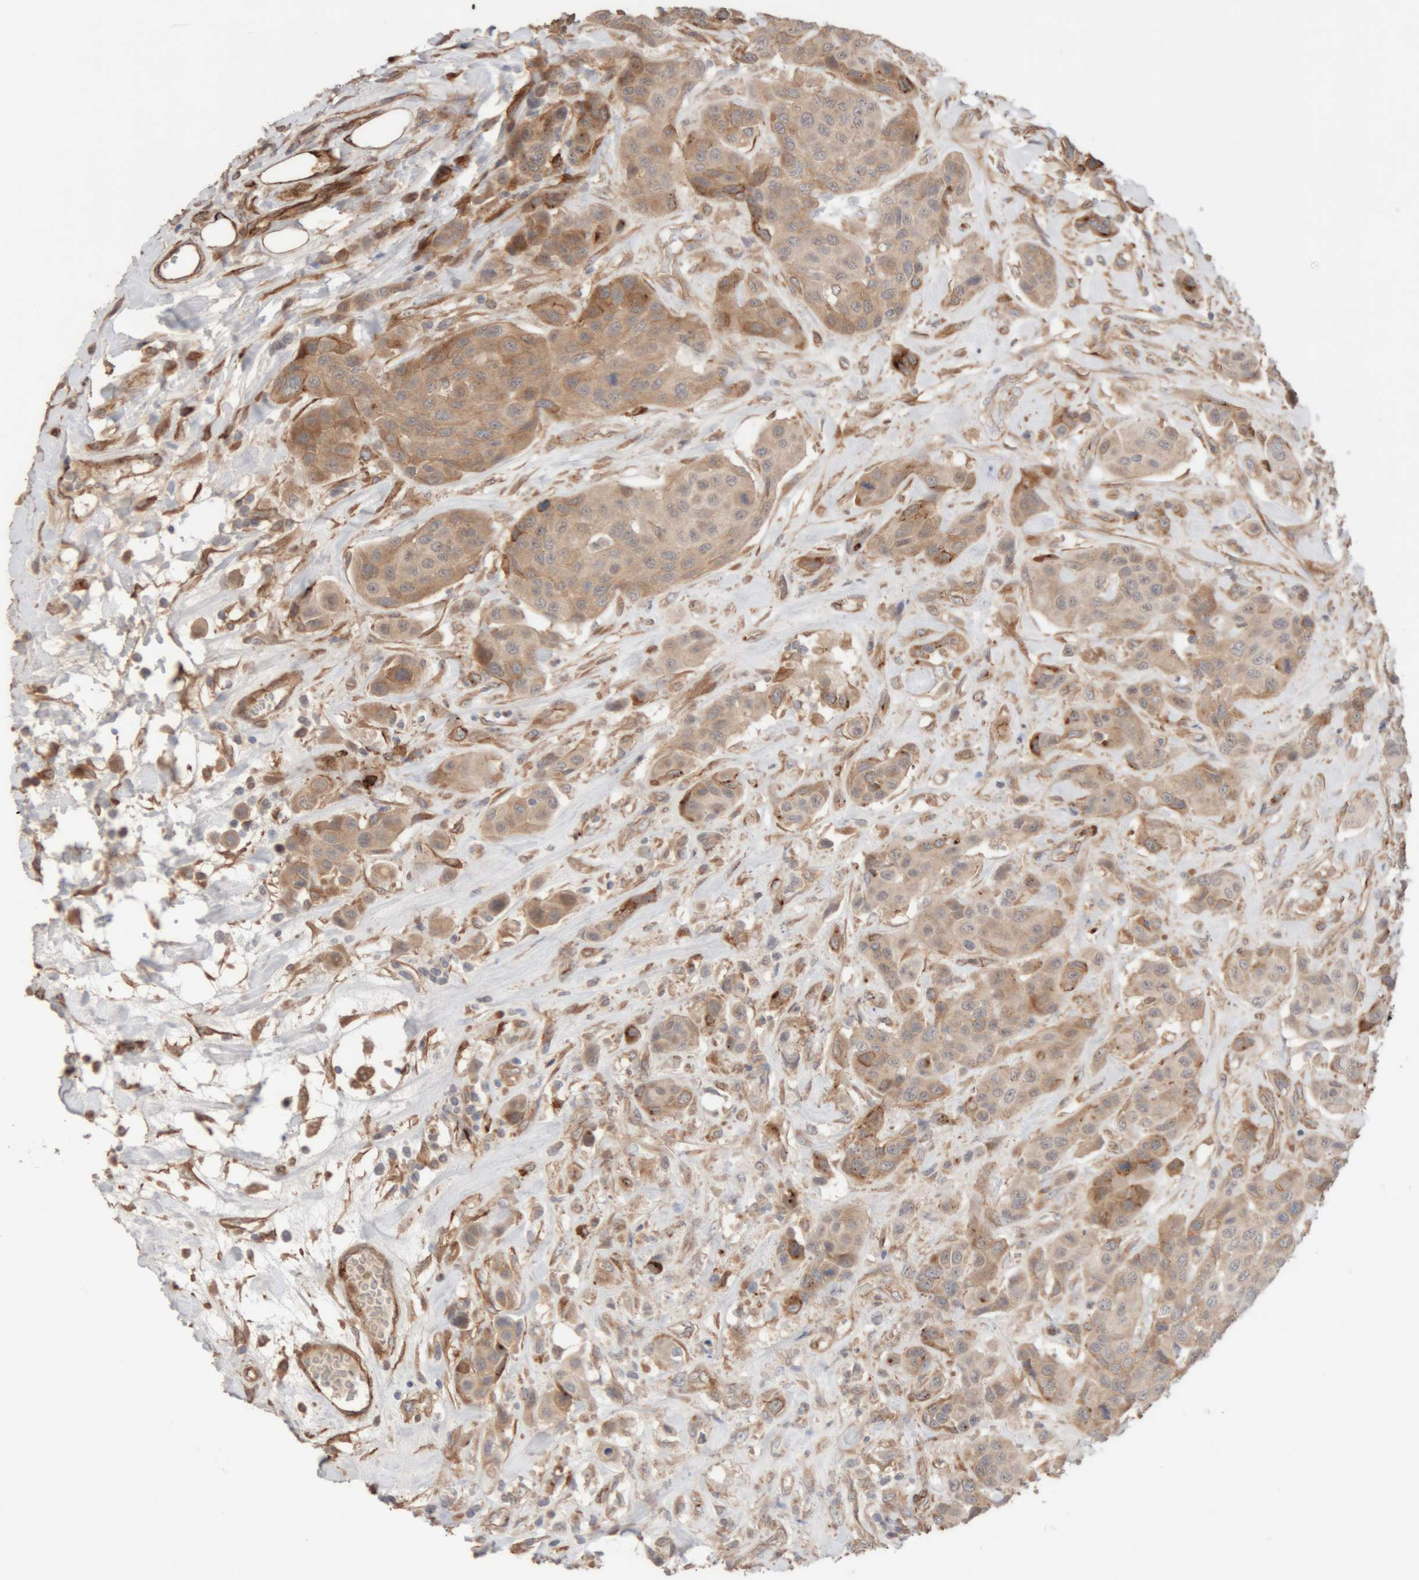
{"staining": {"intensity": "weak", "quantity": ">75%", "location": "cytoplasmic/membranous"}, "tissue": "urothelial cancer", "cell_type": "Tumor cells", "image_type": "cancer", "snomed": [{"axis": "morphology", "description": "Urothelial carcinoma, High grade"}, {"axis": "topography", "description": "Urinary bladder"}], "caption": "There is low levels of weak cytoplasmic/membranous staining in tumor cells of urothelial cancer, as demonstrated by immunohistochemical staining (brown color).", "gene": "RAB32", "patient": {"sex": "male", "age": 50}}